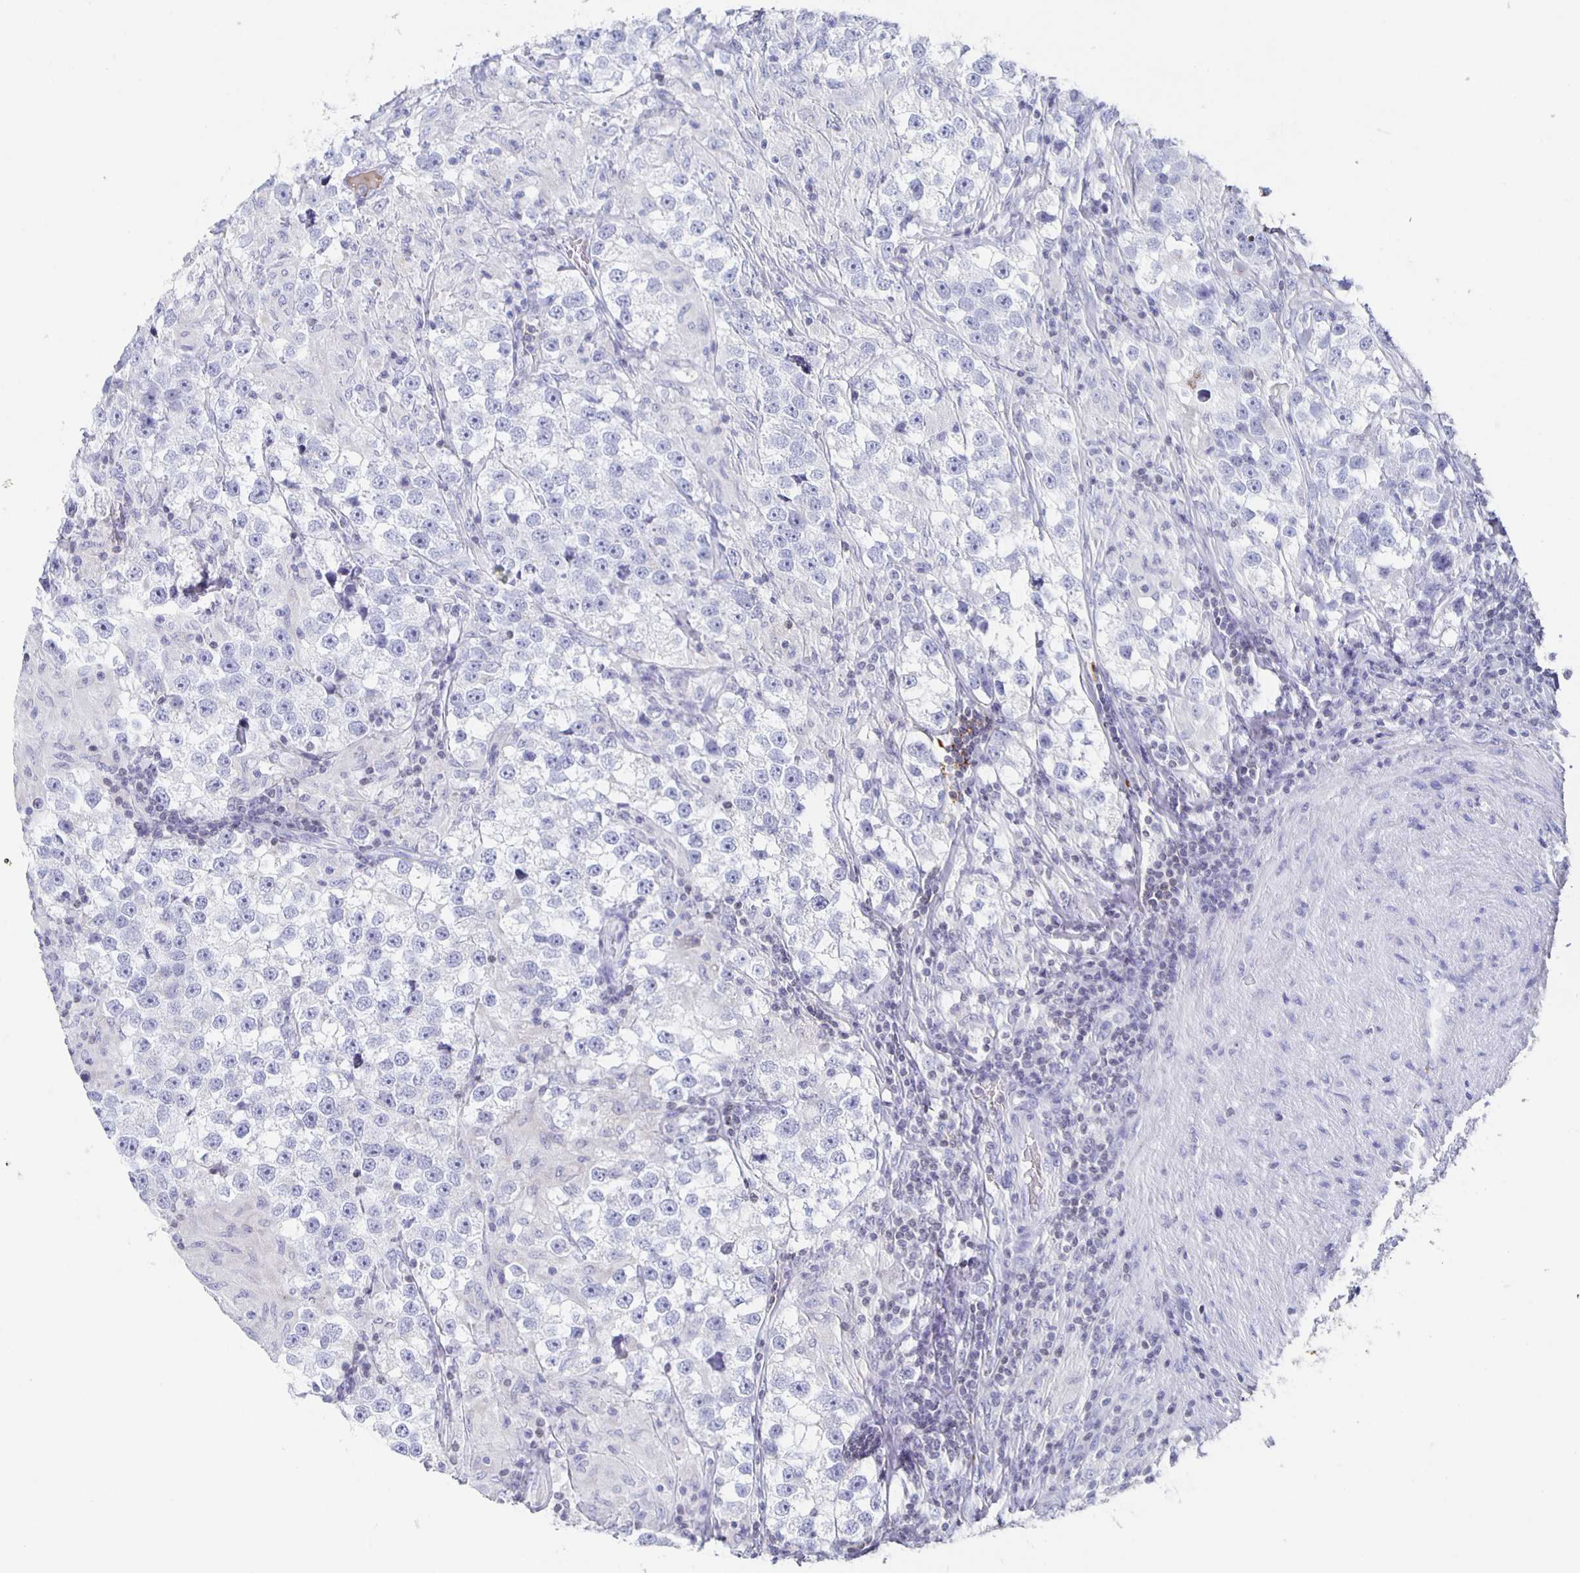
{"staining": {"intensity": "negative", "quantity": "none", "location": "none"}, "tissue": "testis cancer", "cell_type": "Tumor cells", "image_type": "cancer", "snomed": [{"axis": "morphology", "description": "Seminoma, NOS"}, {"axis": "topography", "description": "Testis"}], "caption": "Tumor cells are negative for brown protein staining in testis cancer.", "gene": "FGA", "patient": {"sex": "male", "age": 46}}